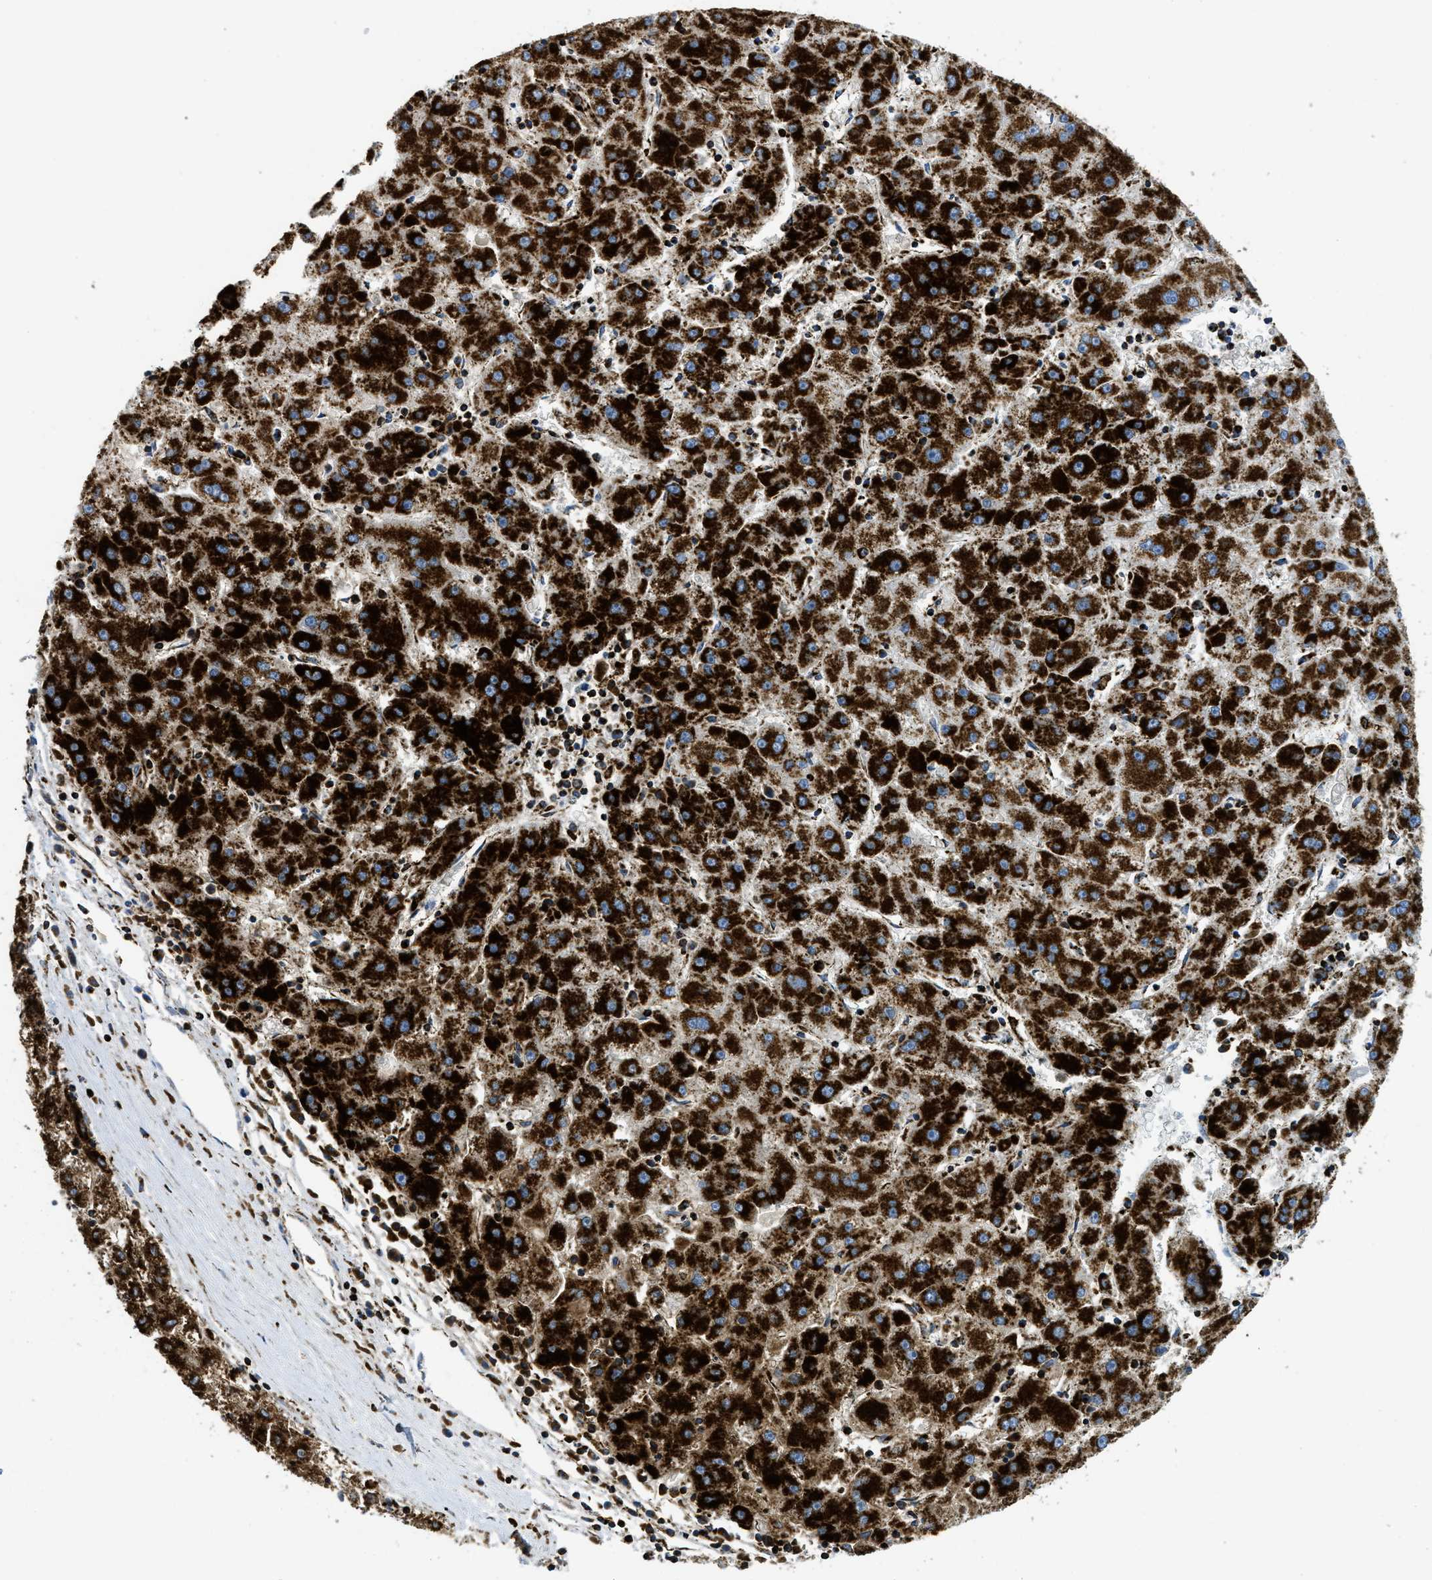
{"staining": {"intensity": "strong", "quantity": ">75%", "location": "cytoplasmic/membranous"}, "tissue": "liver cancer", "cell_type": "Tumor cells", "image_type": "cancer", "snomed": [{"axis": "morphology", "description": "Carcinoma, Hepatocellular, NOS"}, {"axis": "topography", "description": "Liver"}], "caption": "IHC histopathology image of neoplastic tissue: human liver hepatocellular carcinoma stained using immunohistochemistry (IHC) reveals high levels of strong protein expression localized specifically in the cytoplasmic/membranous of tumor cells, appearing as a cytoplasmic/membranous brown color.", "gene": "SQOR", "patient": {"sex": "male", "age": 72}}